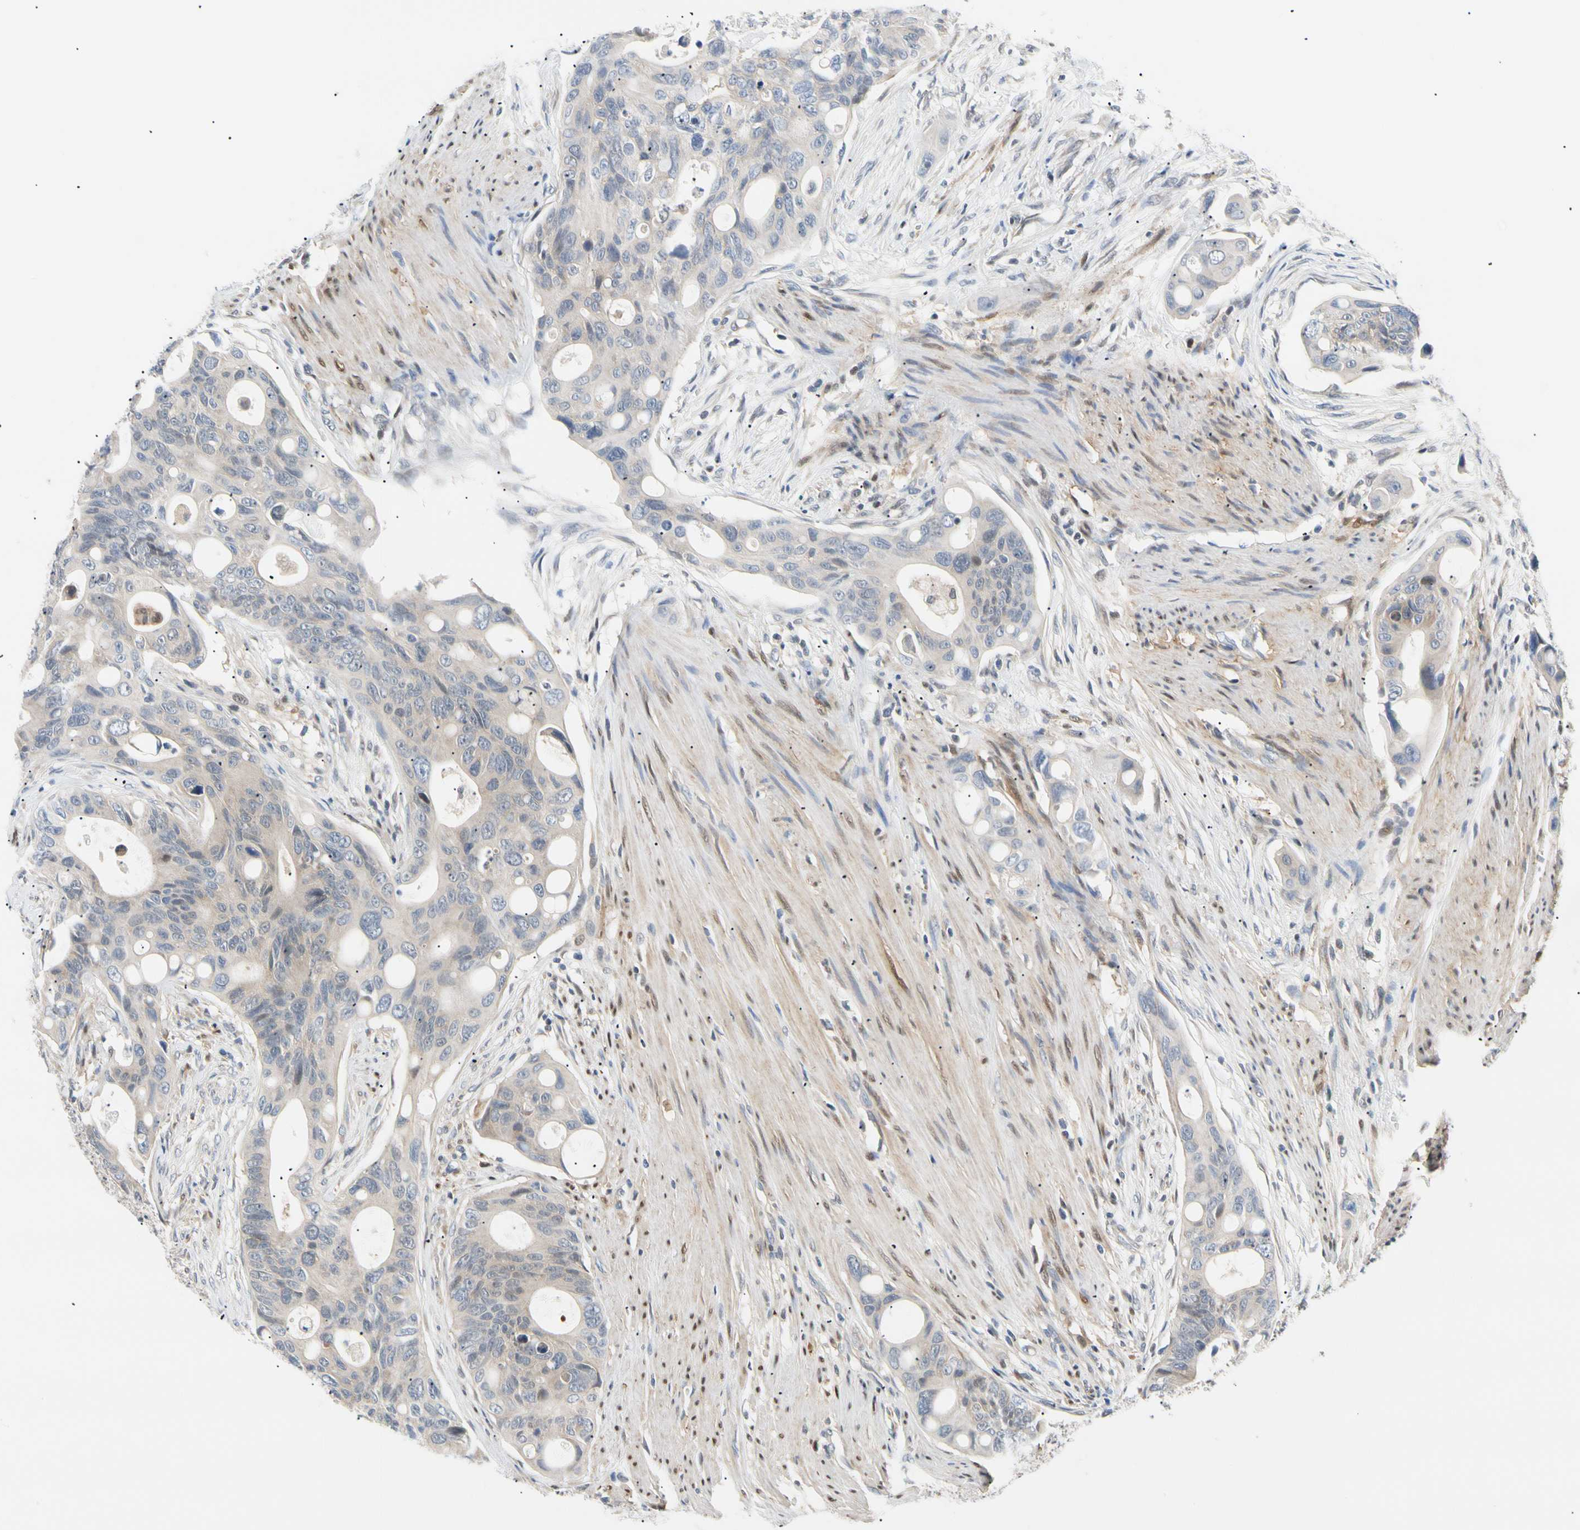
{"staining": {"intensity": "weak", "quantity": "25%-75%", "location": "cytoplasmic/membranous"}, "tissue": "colorectal cancer", "cell_type": "Tumor cells", "image_type": "cancer", "snomed": [{"axis": "morphology", "description": "Adenocarcinoma, NOS"}, {"axis": "topography", "description": "Colon"}], "caption": "Brown immunohistochemical staining in human adenocarcinoma (colorectal) reveals weak cytoplasmic/membranous staining in about 25%-75% of tumor cells.", "gene": "SEC23B", "patient": {"sex": "female", "age": 57}}